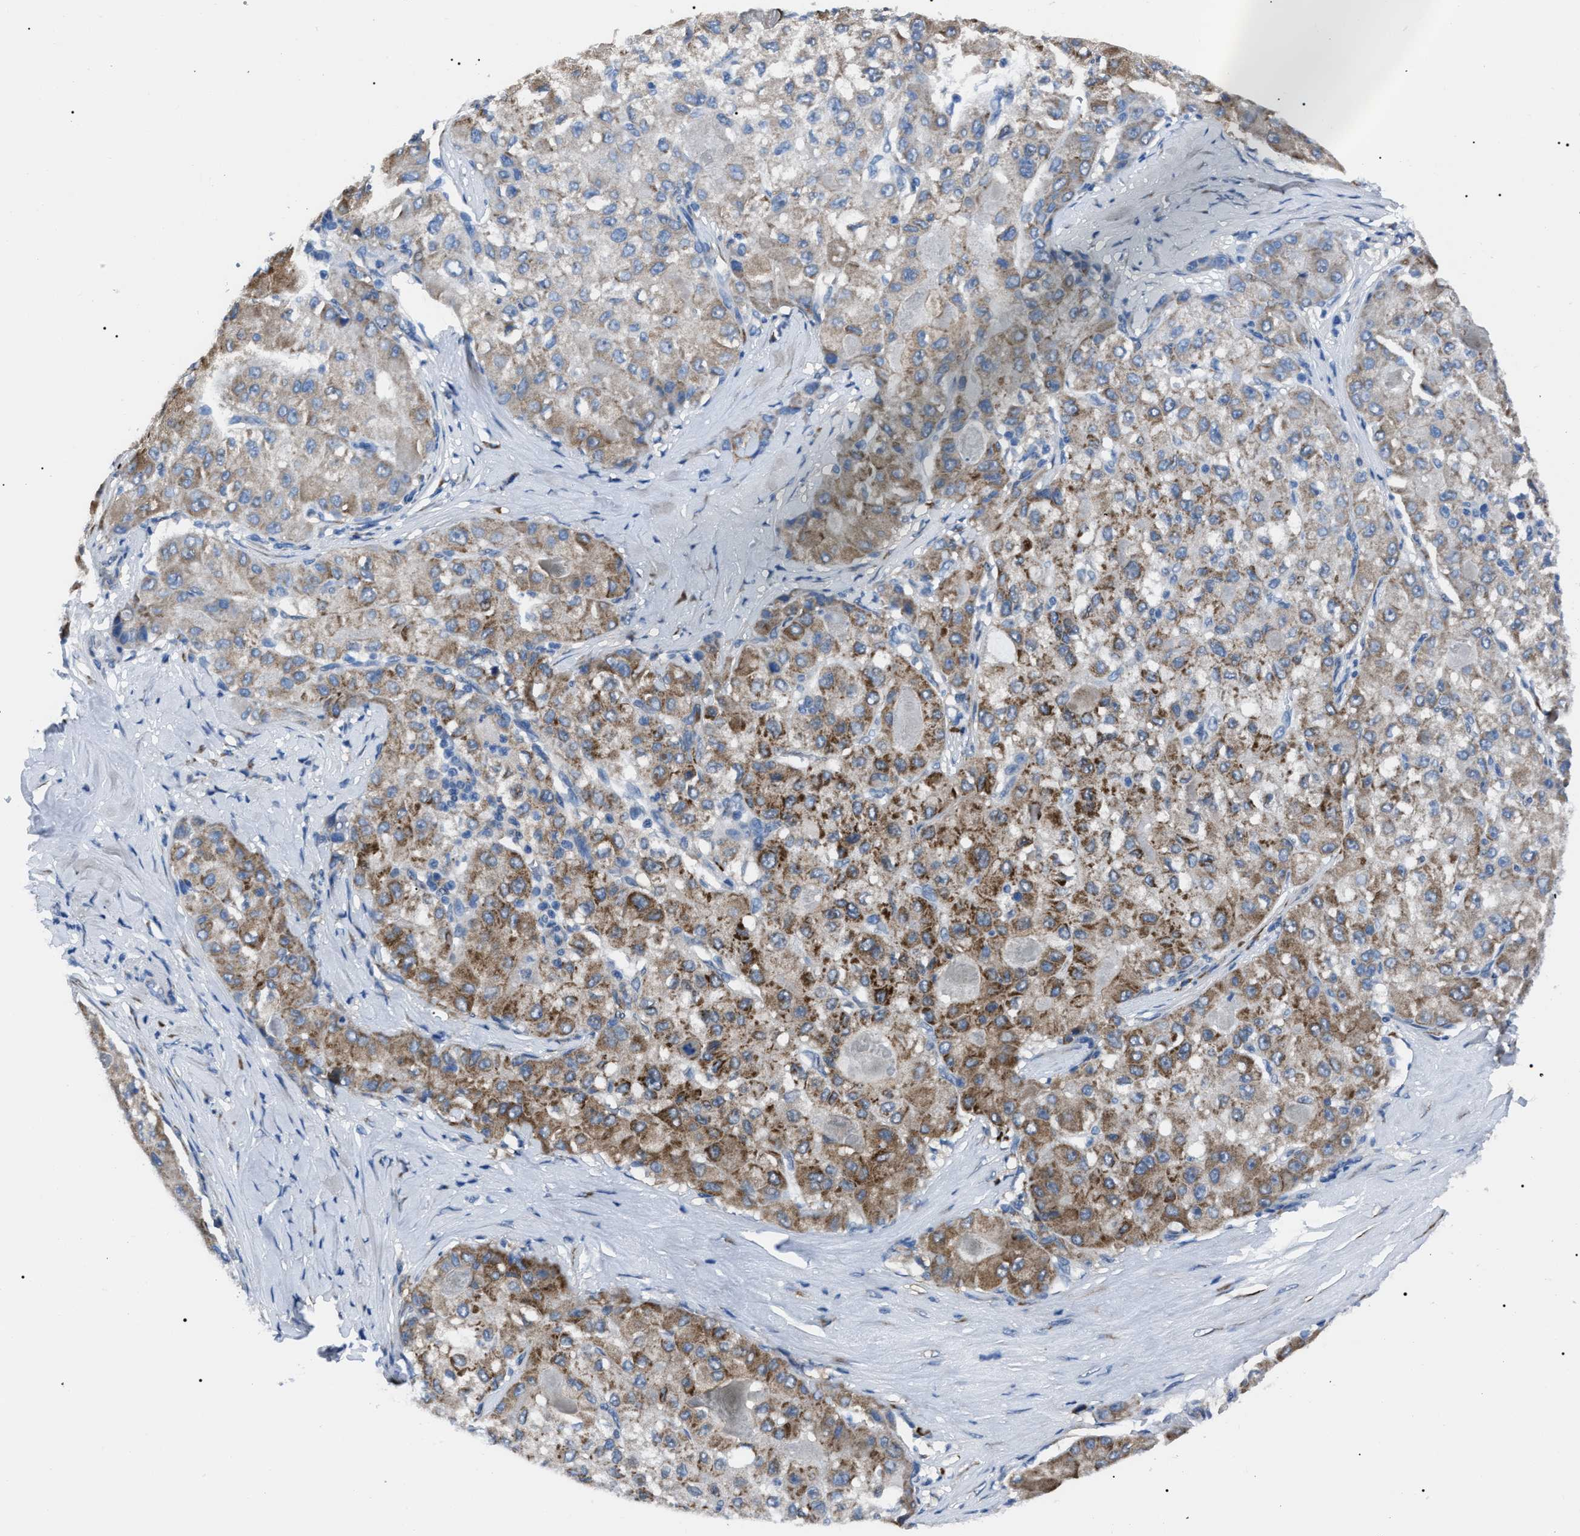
{"staining": {"intensity": "moderate", "quantity": ">75%", "location": "cytoplasmic/membranous"}, "tissue": "liver cancer", "cell_type": "Tumor cells", "image_type": "cancer", "snomed": [{"axis": "morphology", "description": "Carcinoma, Hepatocellular, NOS"}, {"axis": "topography", "description": "Liver"}], "caption": "Moderate cytoplasmic/membranous protein expression is appreciated in about >75% of tumor cells in liver cancer (hepatocellular carcinoma).", "gene": "LRRC14", "patient": {"sex": "male", "age": 80}}